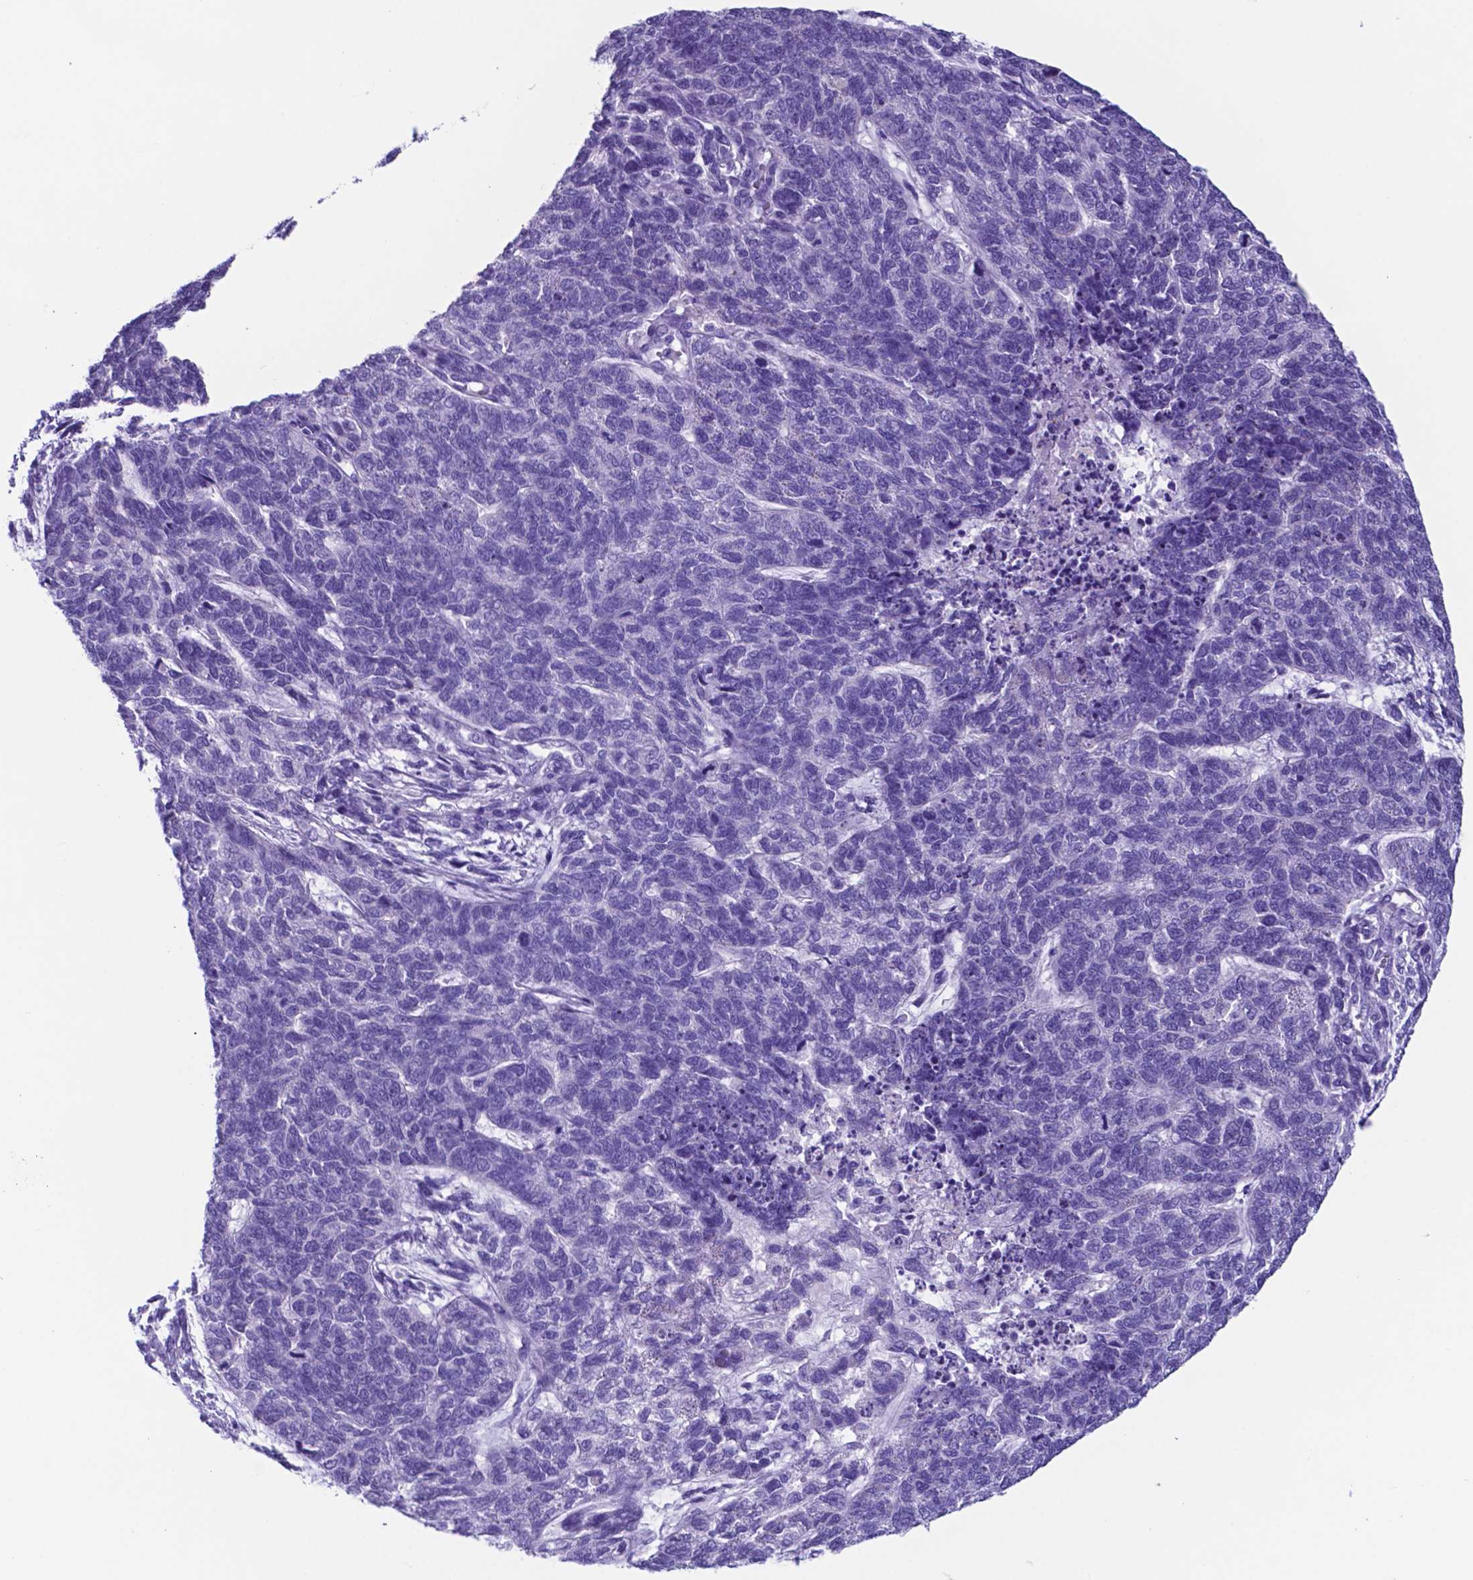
{"staining": {"intensity": "negative", "quantity": "none", "location": "none"}, "tissue": "cervical cancer", "cell_type": "Tumor cells", "image_type": "cancer", "snomed": [{"axis": "morphology", "description": "Squamous cell carcinoma, NOS"}, {"axis": "topography", "description": "Cervix"}], "caption": "Tumor cells are negative for brown protein staining in cervical cancer.", "gene": "DNAAF8", "patient": {"sex": "female", "age": 63}}